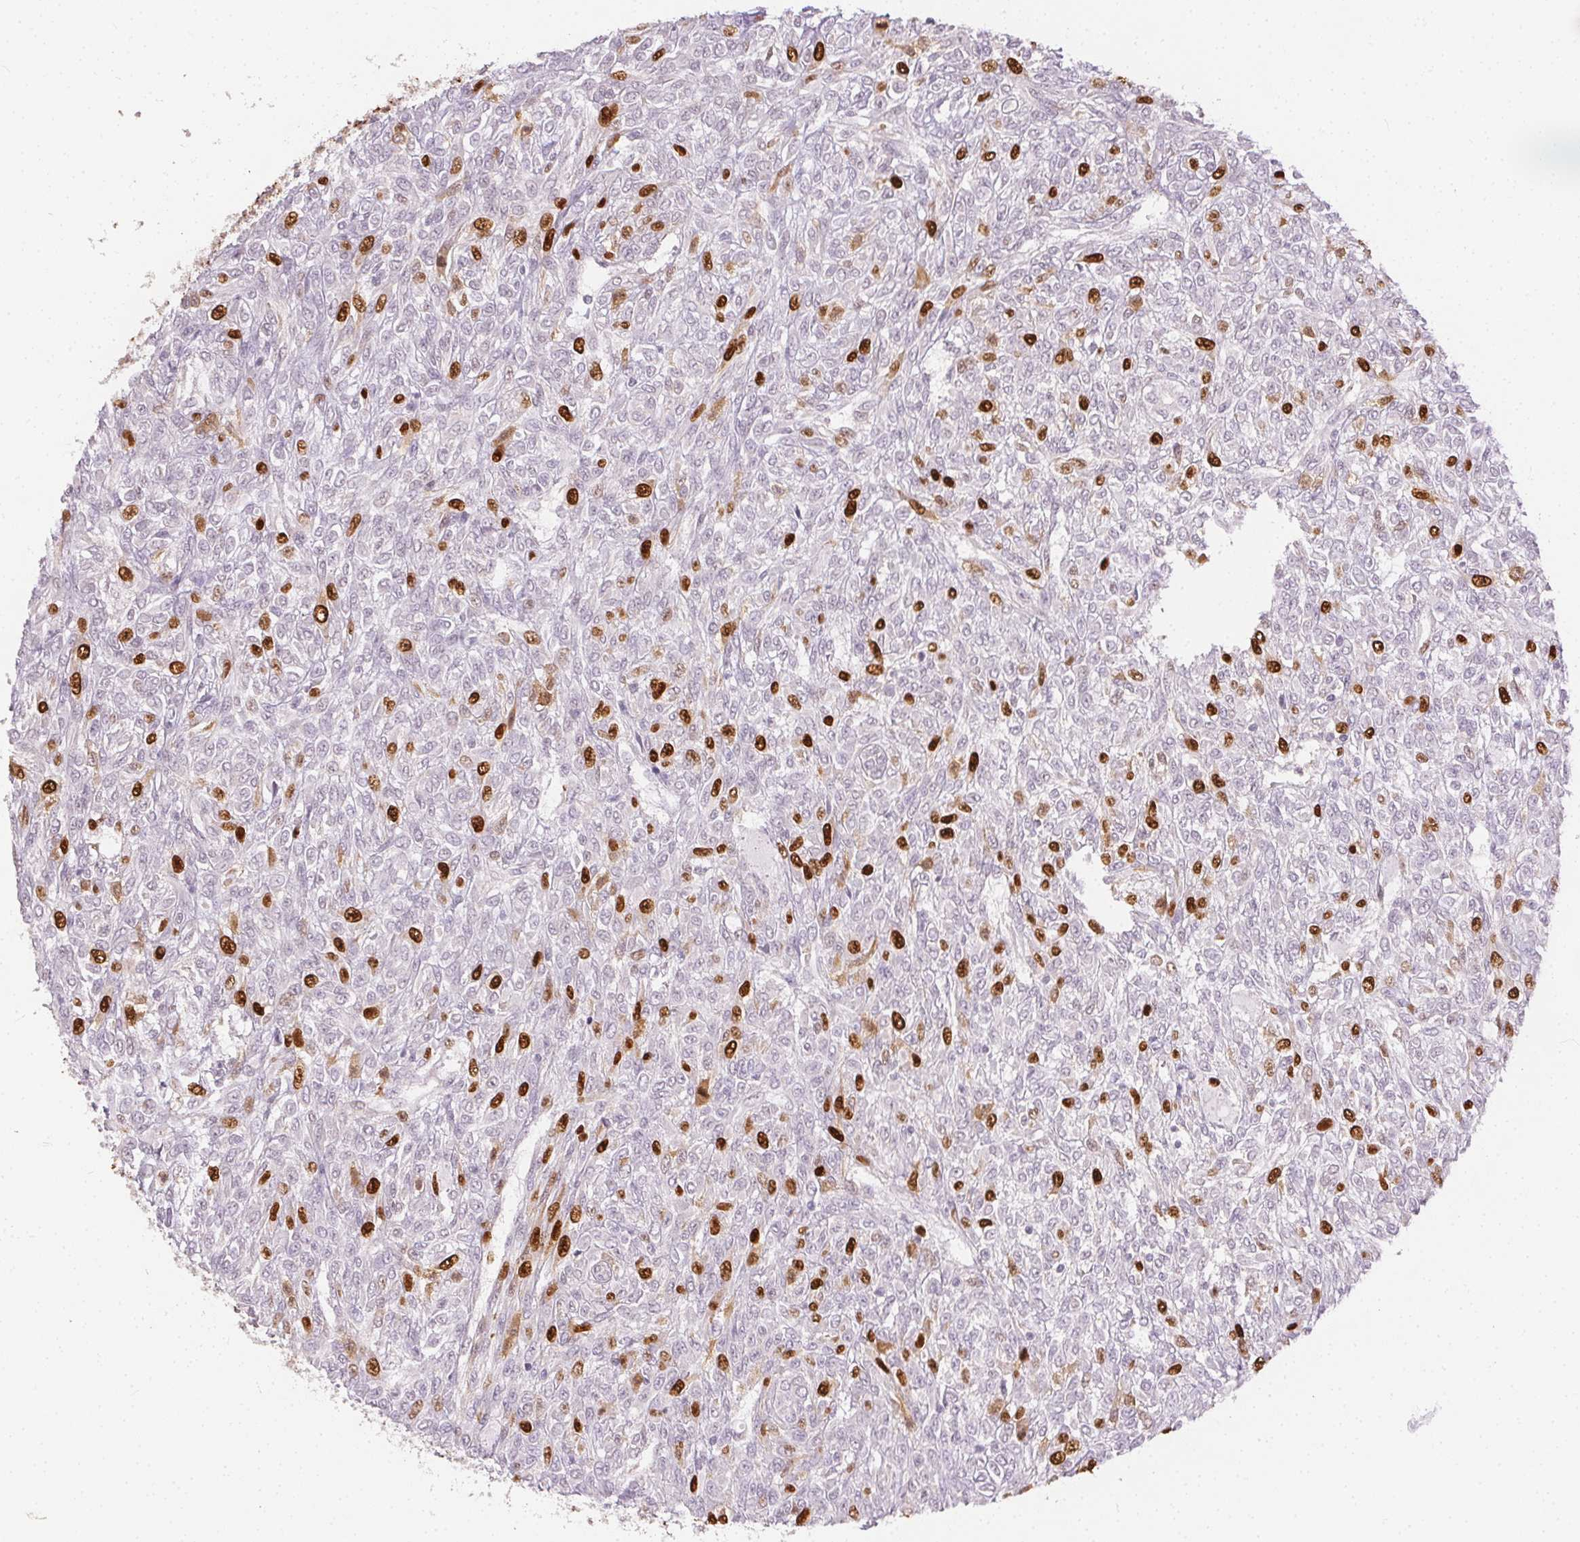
{"staining": {"intensity": "moderate", "quantity": "<25%", "location": "nuclear"}, "tissue": "renal cancer", "cell_type": "Tumor cells", "image_type": "cancer", "snomed": [{"axis": "morphology", "description": "Adenocarcinoma, NOS"}, {"axis": "topography", "description": "Kidney"}], "caption": "A micrograph showing moderate nuclear staining in approximately <25% of tumor cells in adenocarcinoma (renal), as visualized by brown immunohistochemical staining.", "gene": "ANLN", "patient": {"sex": "male", "age": 58}}